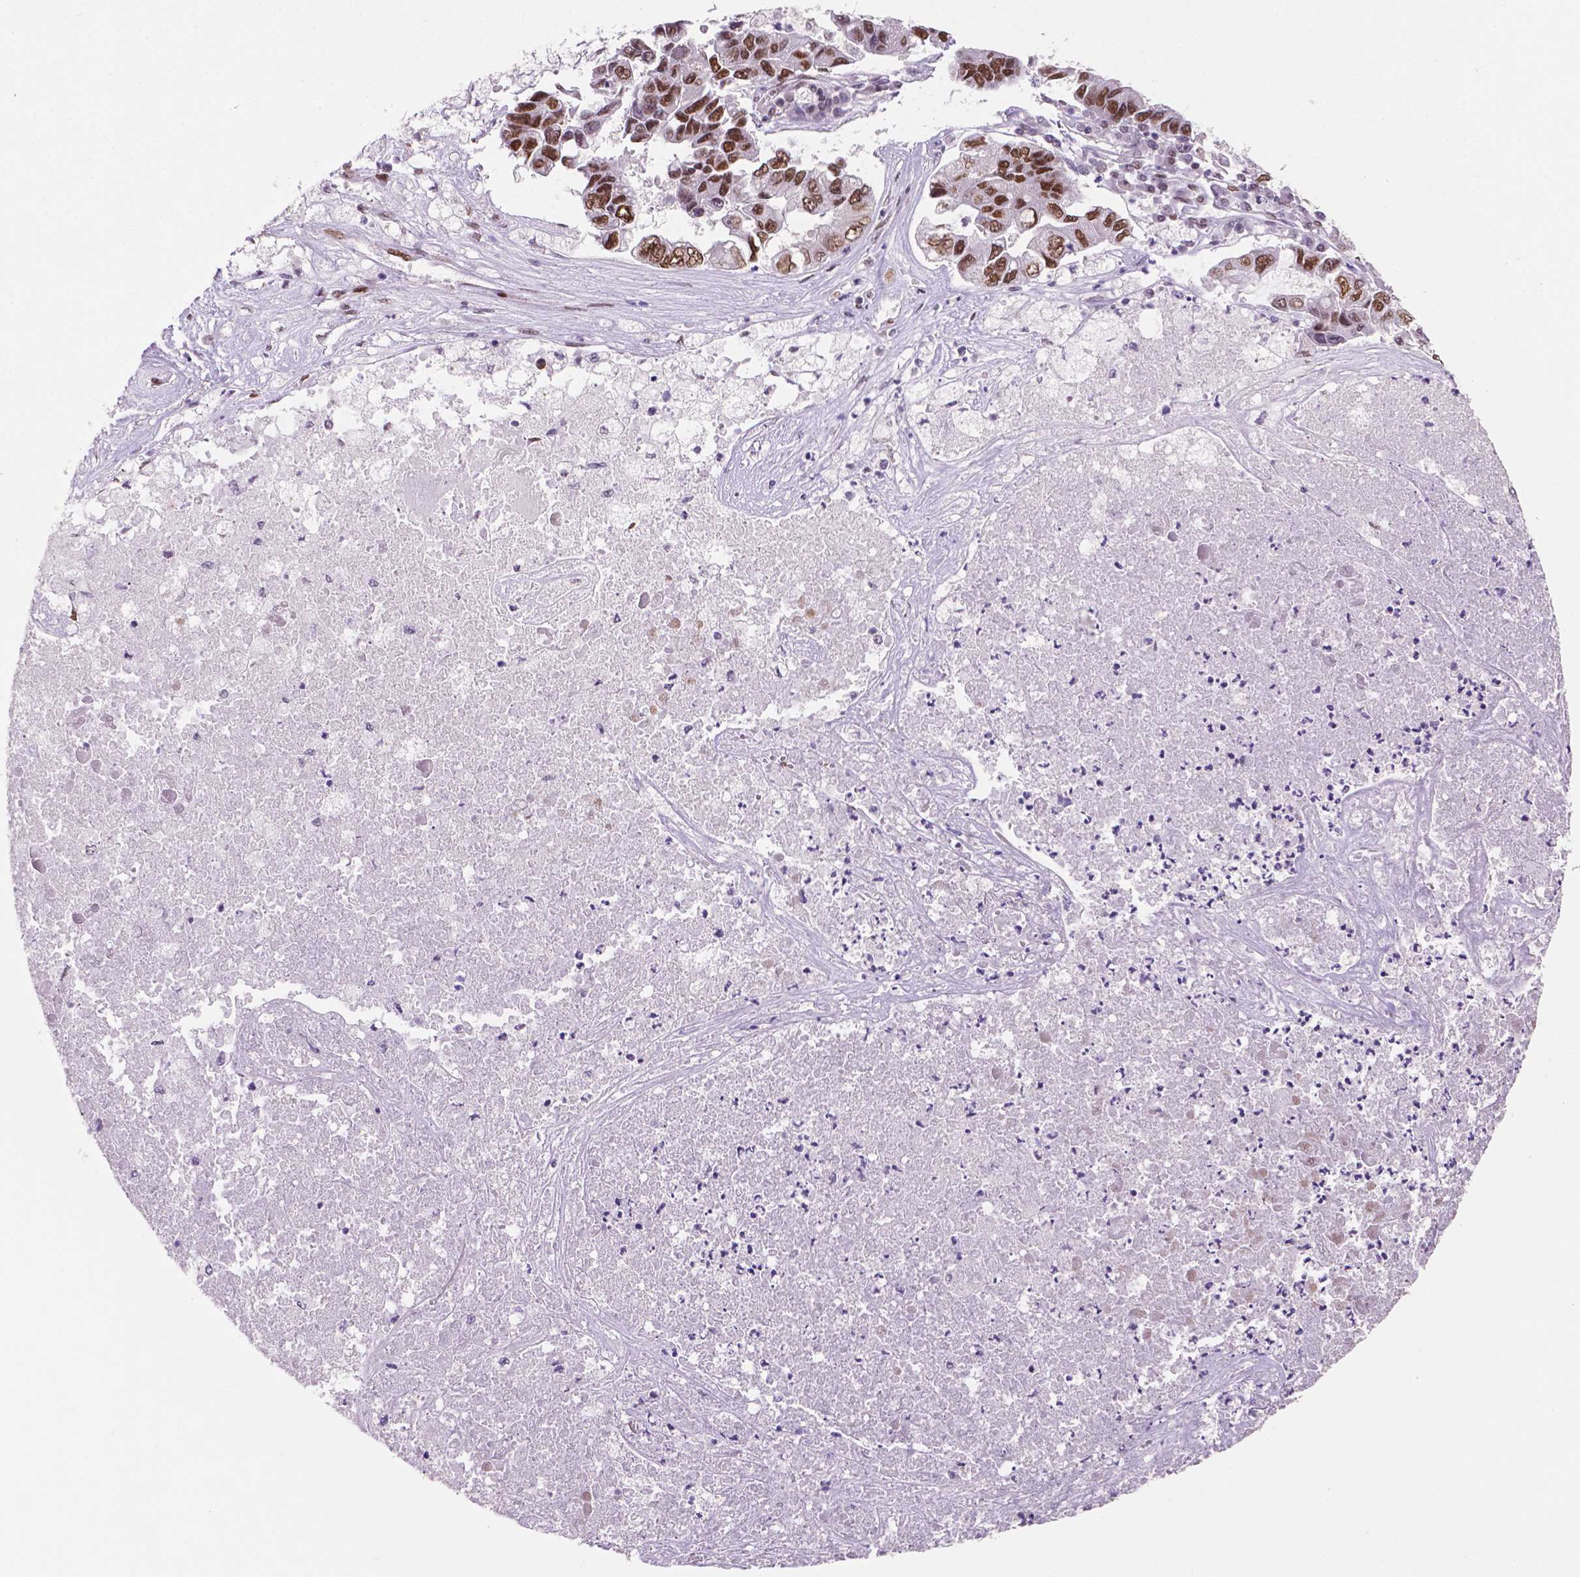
{"staining": {"intensity": "moderate", "quantity": "25%-75%", "location": "nuclear"}, "tissue": "lung cancer", "cell_type": "Tumor cells", "image_type": "cancer", "snomed": [{"axis": "morphology", "description": "Adenocarcinoma, NOS"}, {"axis": "topography", "description": "Bronchus"}, {"axis": "topography", "description": "Lung"}], "caption": "Immunohistochemistry (DAB) staining of lung adenocarcinoma reveals moderate nuclear protein staining in approximately 25%-75% of tumor cells. (DAB (3,3'-diaminobenzidine) IHC with brightfield microscopy, high magnification).", "gene": "MLH1", "patient": {"sex": "female", "age": 51}}